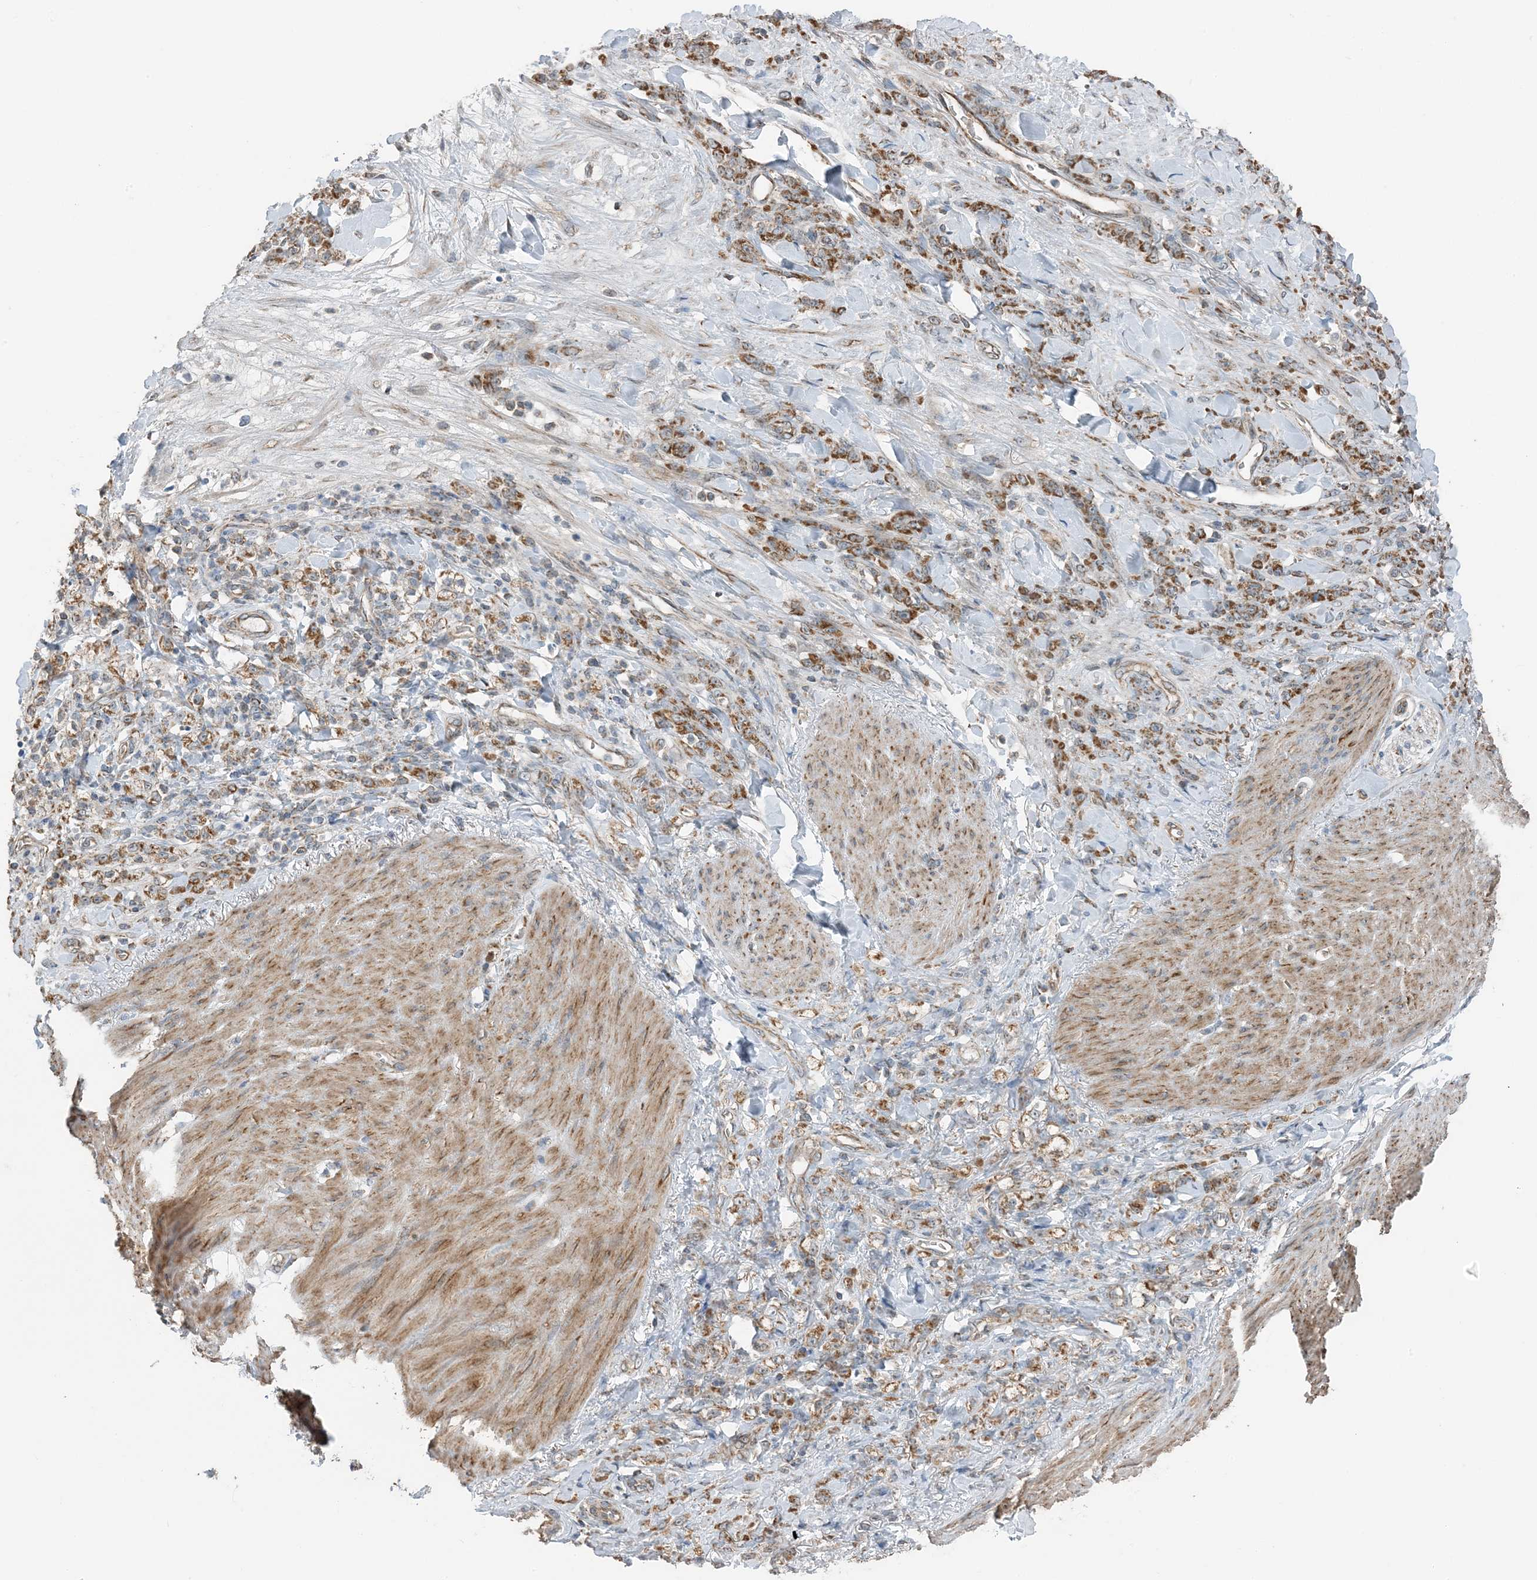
{"staining": {"intensity": "moderate", "quantity": ">75%", "location": "cytoplasmic/membranous"}, "tissue": "stomach cancer", "cell_type": "Tumor cells", "image_type": "cancer", "snomed": [{"axis": "morphology", "description": "Normal tissue, NOS"}, {"axis": "morphology", "description": "Adenocarcinoma, NOS"}, {"axis": "topography", "description": "Stomach"}], "caption": "Immunohistochemistry (IHC) of human stomach cancer shows medium levels of moderate cytoplasmic/membranous positivity in about >75% of tumor cells.", "gene": "PILRB", "patient": {"sex": "male", "age": 82}}